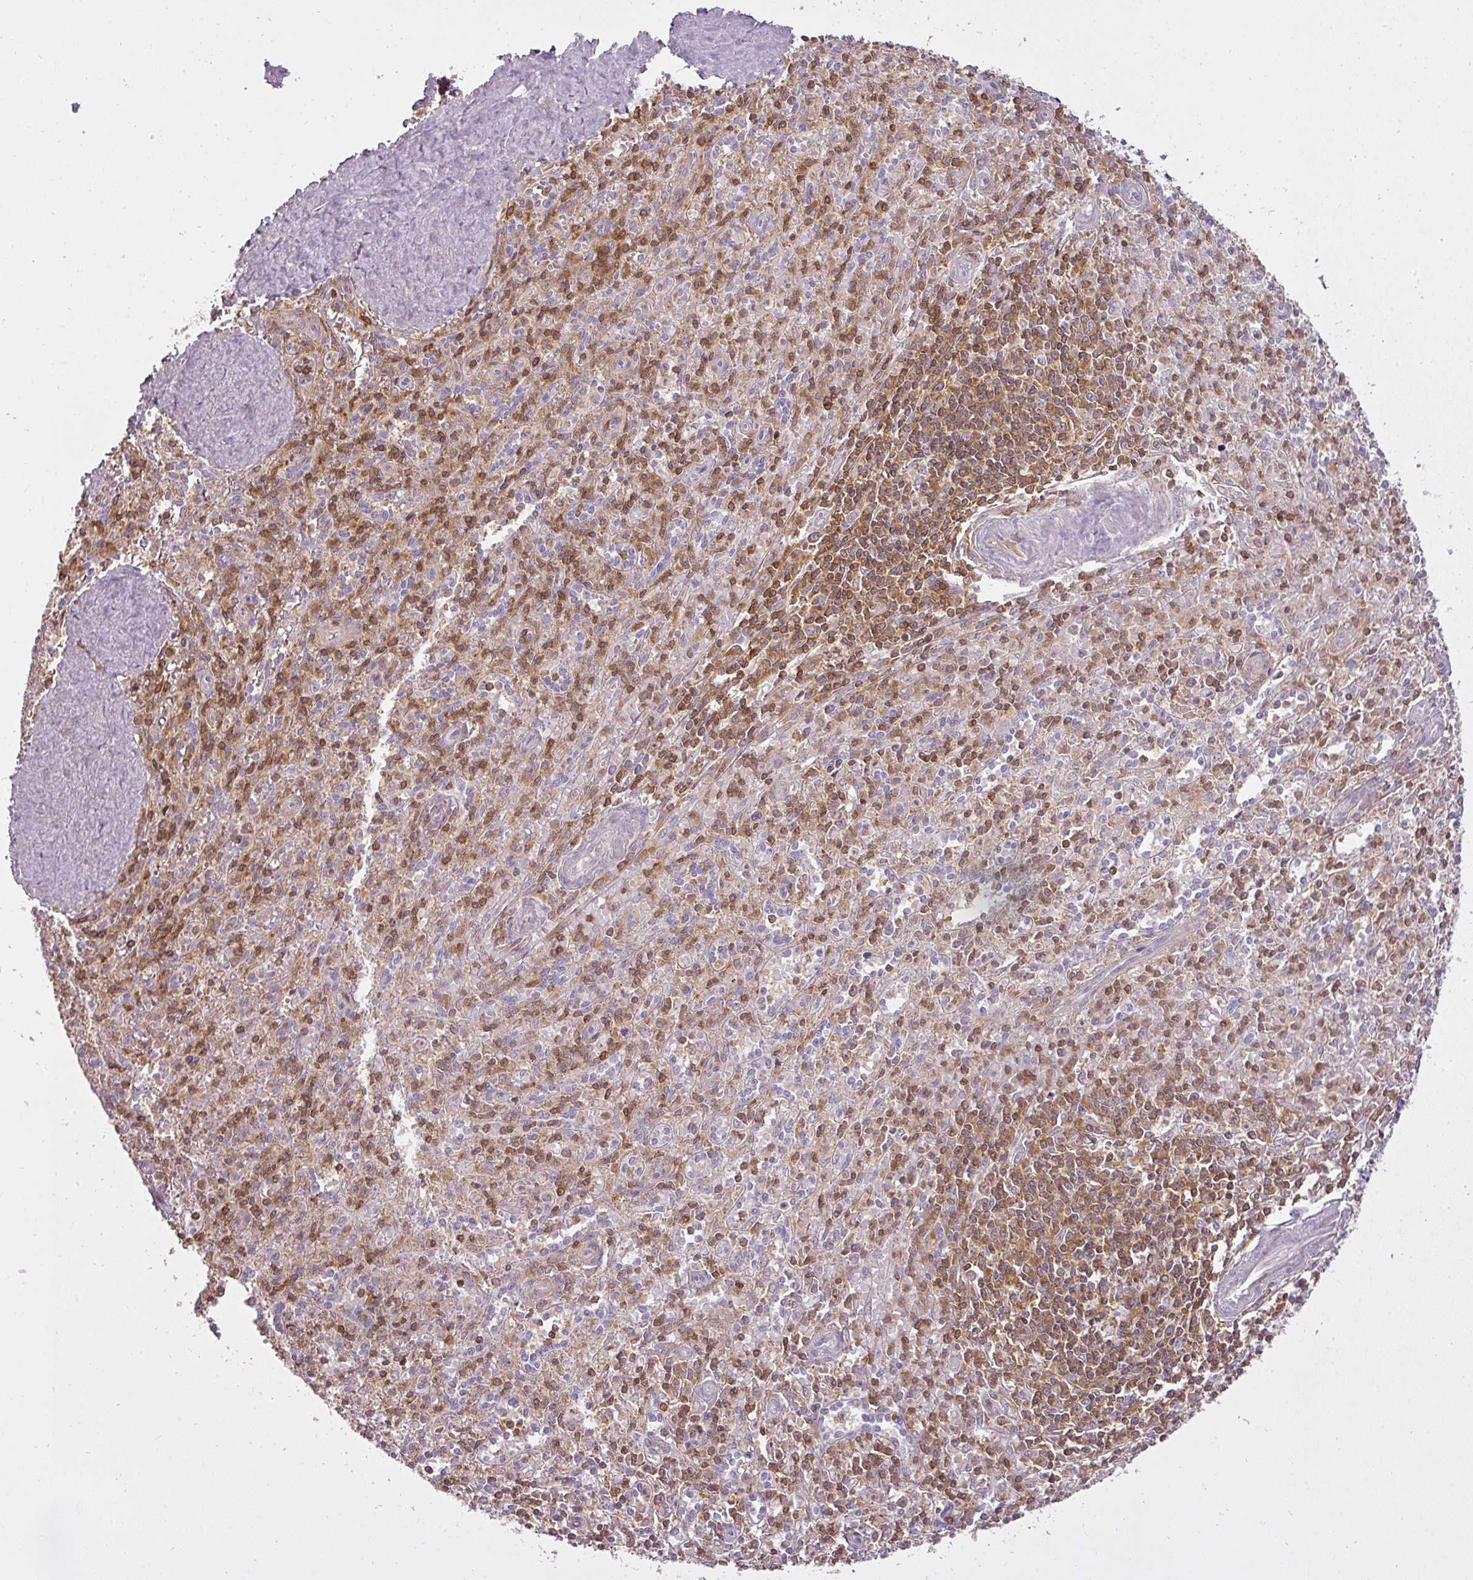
{"staining": {"intensity": "moderate", "quantity": "25%-75%", "location": "cytoplasmic/membranous"}, "tissue": "spleen", "cell_type": "Cells in red pulp", "image_type": "normal", "snomed": [{"axis": "morphology", "description": "Normal tissue, NOS"}, {"axis": "topography", "description": "Spleen"}], "caption": "Cells in red pulp exhibit moderate cytoplasmic/membranous expression in about 25%-75% of cells in benign spleen. The protein is stained brown, and the nuclei are stained in blue (DAB IHC with brightfield microscopy, high magnification).", "gene": "STK4", "patient": {"sex": "female", "age": 70}}